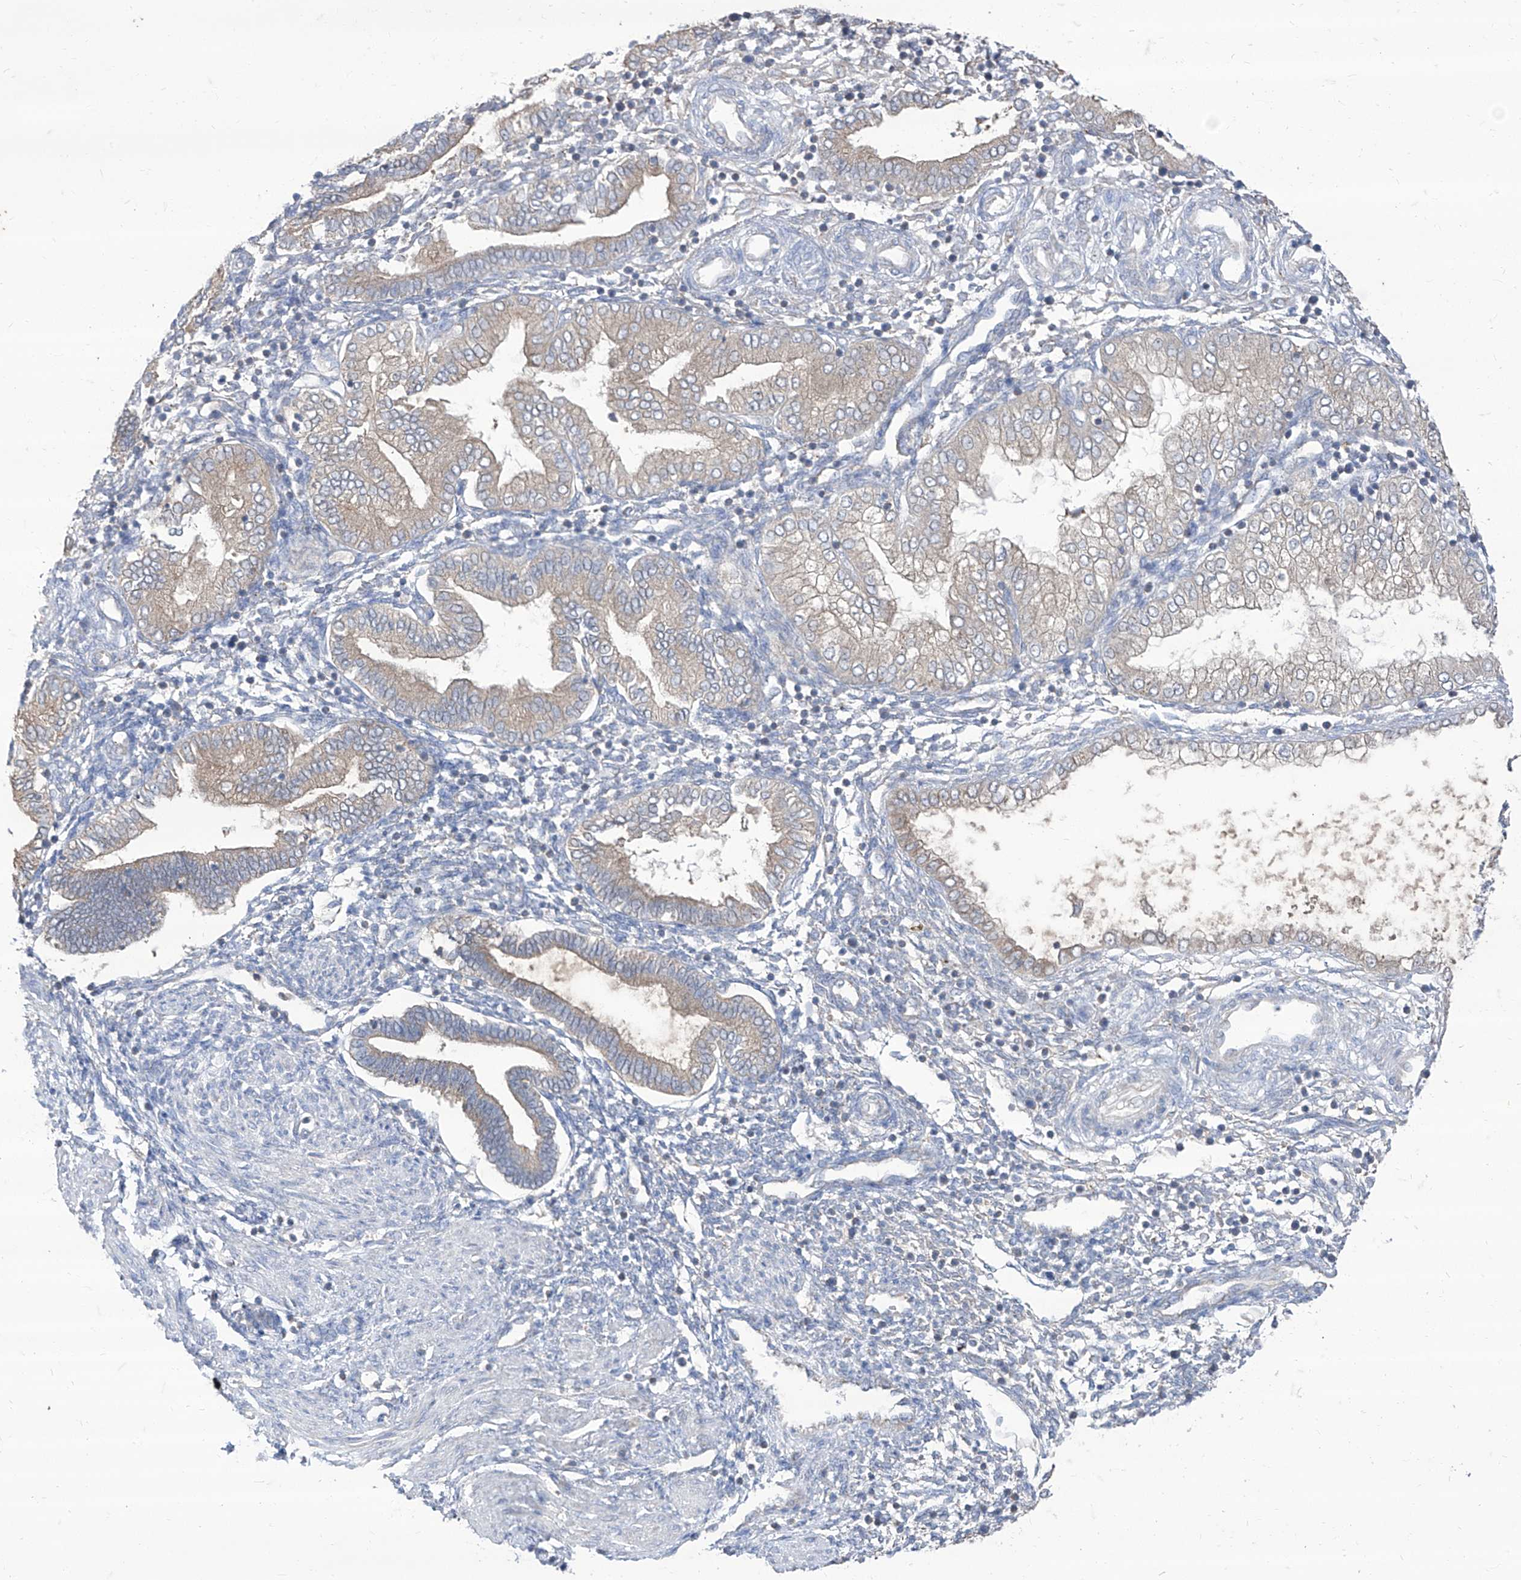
{"staining": {"intensity": "negative", "quantity": "none", "location": "none"}, "tissue": "endometrium", "cell_type": "Cells in endometrial stroma", "image_type": "normal", "snomed": [{"axis": "morphology", "description": "Normal tissue, NOS"}, {"axis": "topography", "description": "Endometrium"}], "caption": "Cells in endometrial stroma show no significant protein staining in benign endometrium. (DAB (3,3'-diaminobenzidine) IHC with hematoxylin counter stain).", "gene": "BROX", "patient": {"sex": "female", "age": 53}}